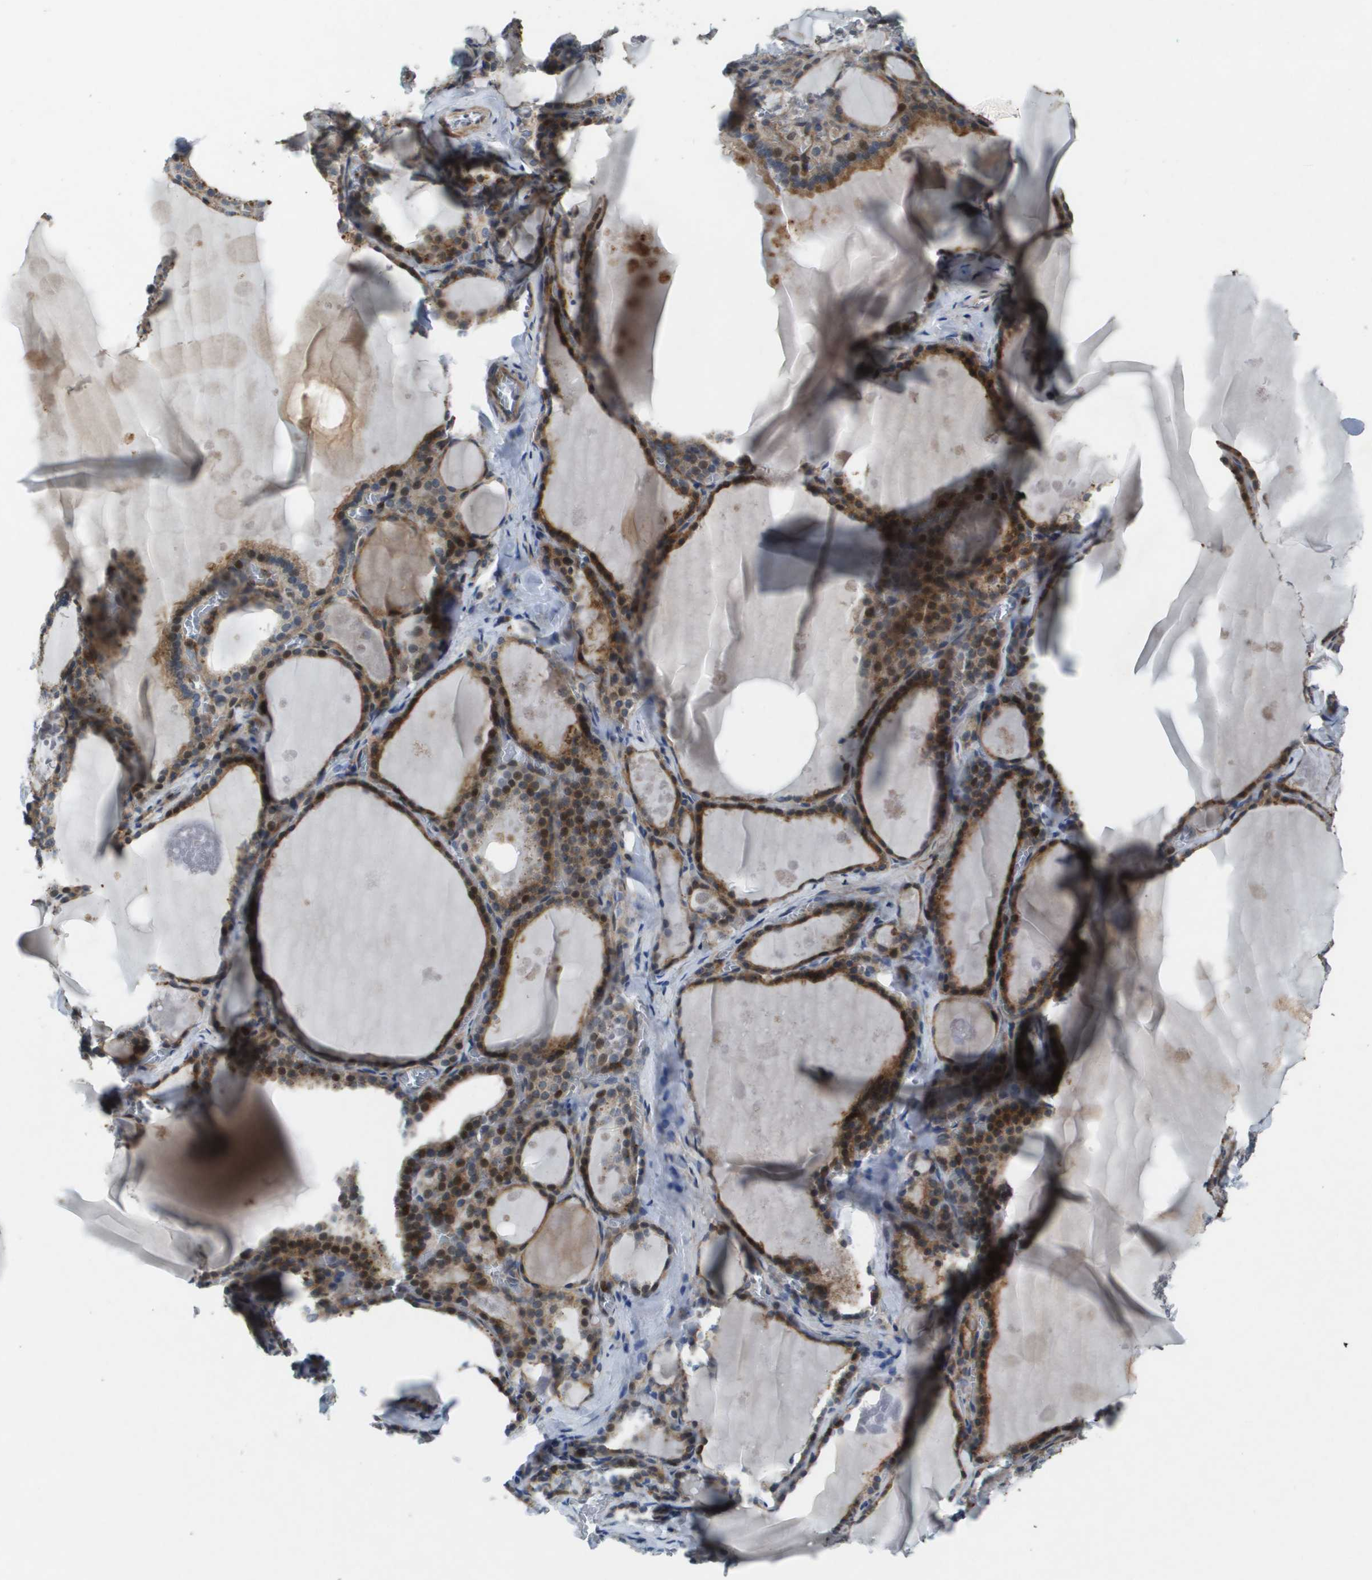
{"staining": {"intensity": "moderate", "quantity": ">75%", "location": "cytoplasmic/membranous,nuclear"}, "tissue": "thyroid gland", "cell_type": "Glandular cells", "image_type": "normal", "snomed": [{"axis": "morphology", "description": "Normal tissue, NOS"}, {"axis": "topography", "description": "Thyroid gland"}], "caption": "About >75% of glandular cells in normal thyroid gland display moderate cytoplasmic/membranous,nuclear protein expression as visualized by brown immunohistochemical staining.", "gene": "SCN4B", "patient": {"sex": "male", "age": 56}}